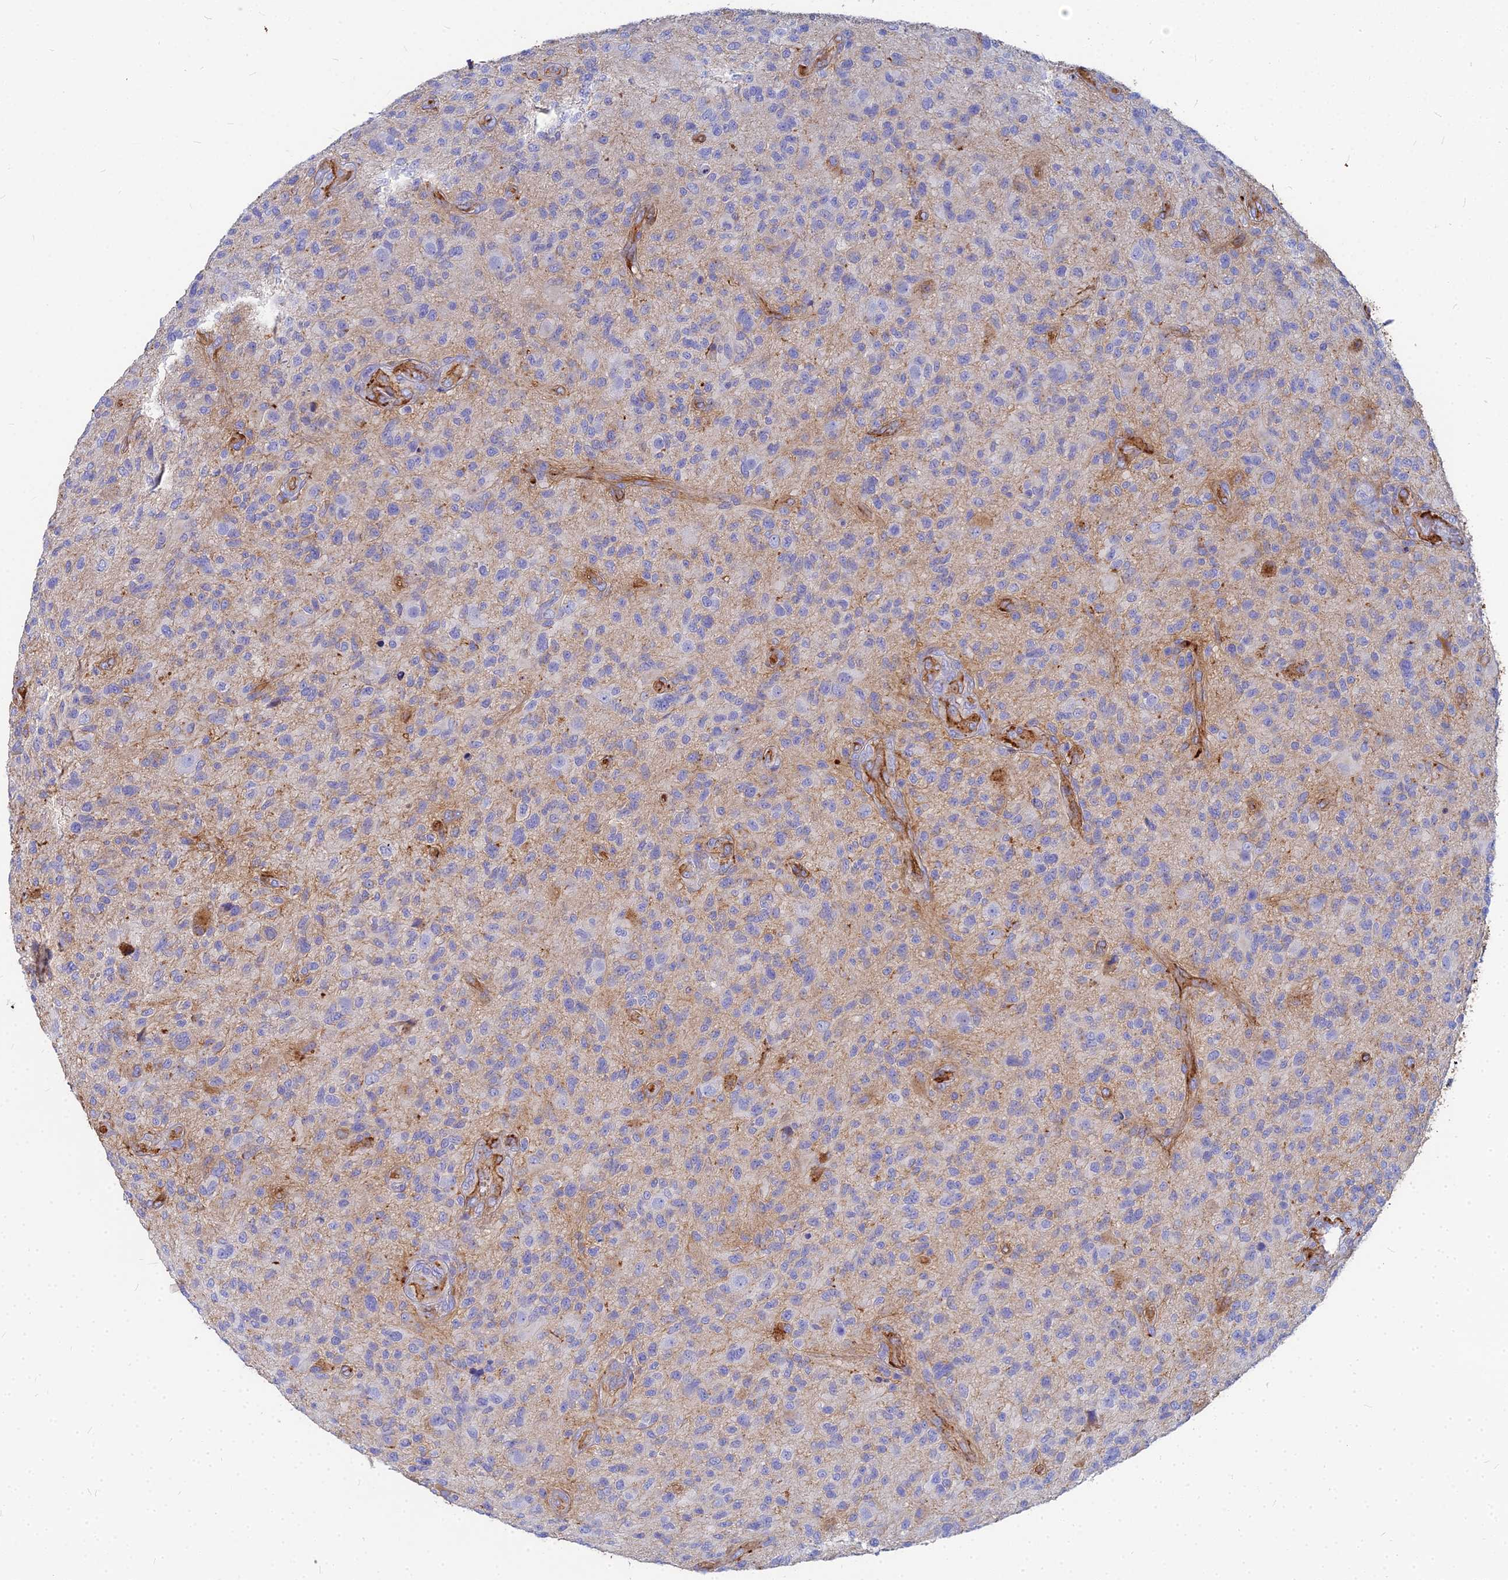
{"staining": {"intensity": "negative", "quantity": "none", "location": "none"}, "tissue": "glioma", "cell_type": "Tumor cells", "image_type": "cancer", "snomed": [{"axis": "morphology", "description": "Glioma, malignant, High grade"}, {"axis": "topography", "description": "Brain"}], "caption": "Tumor cells show no significant expression in glioma.", "gene": "VAT1", "patient": {"sex": "male", "age": 47}}